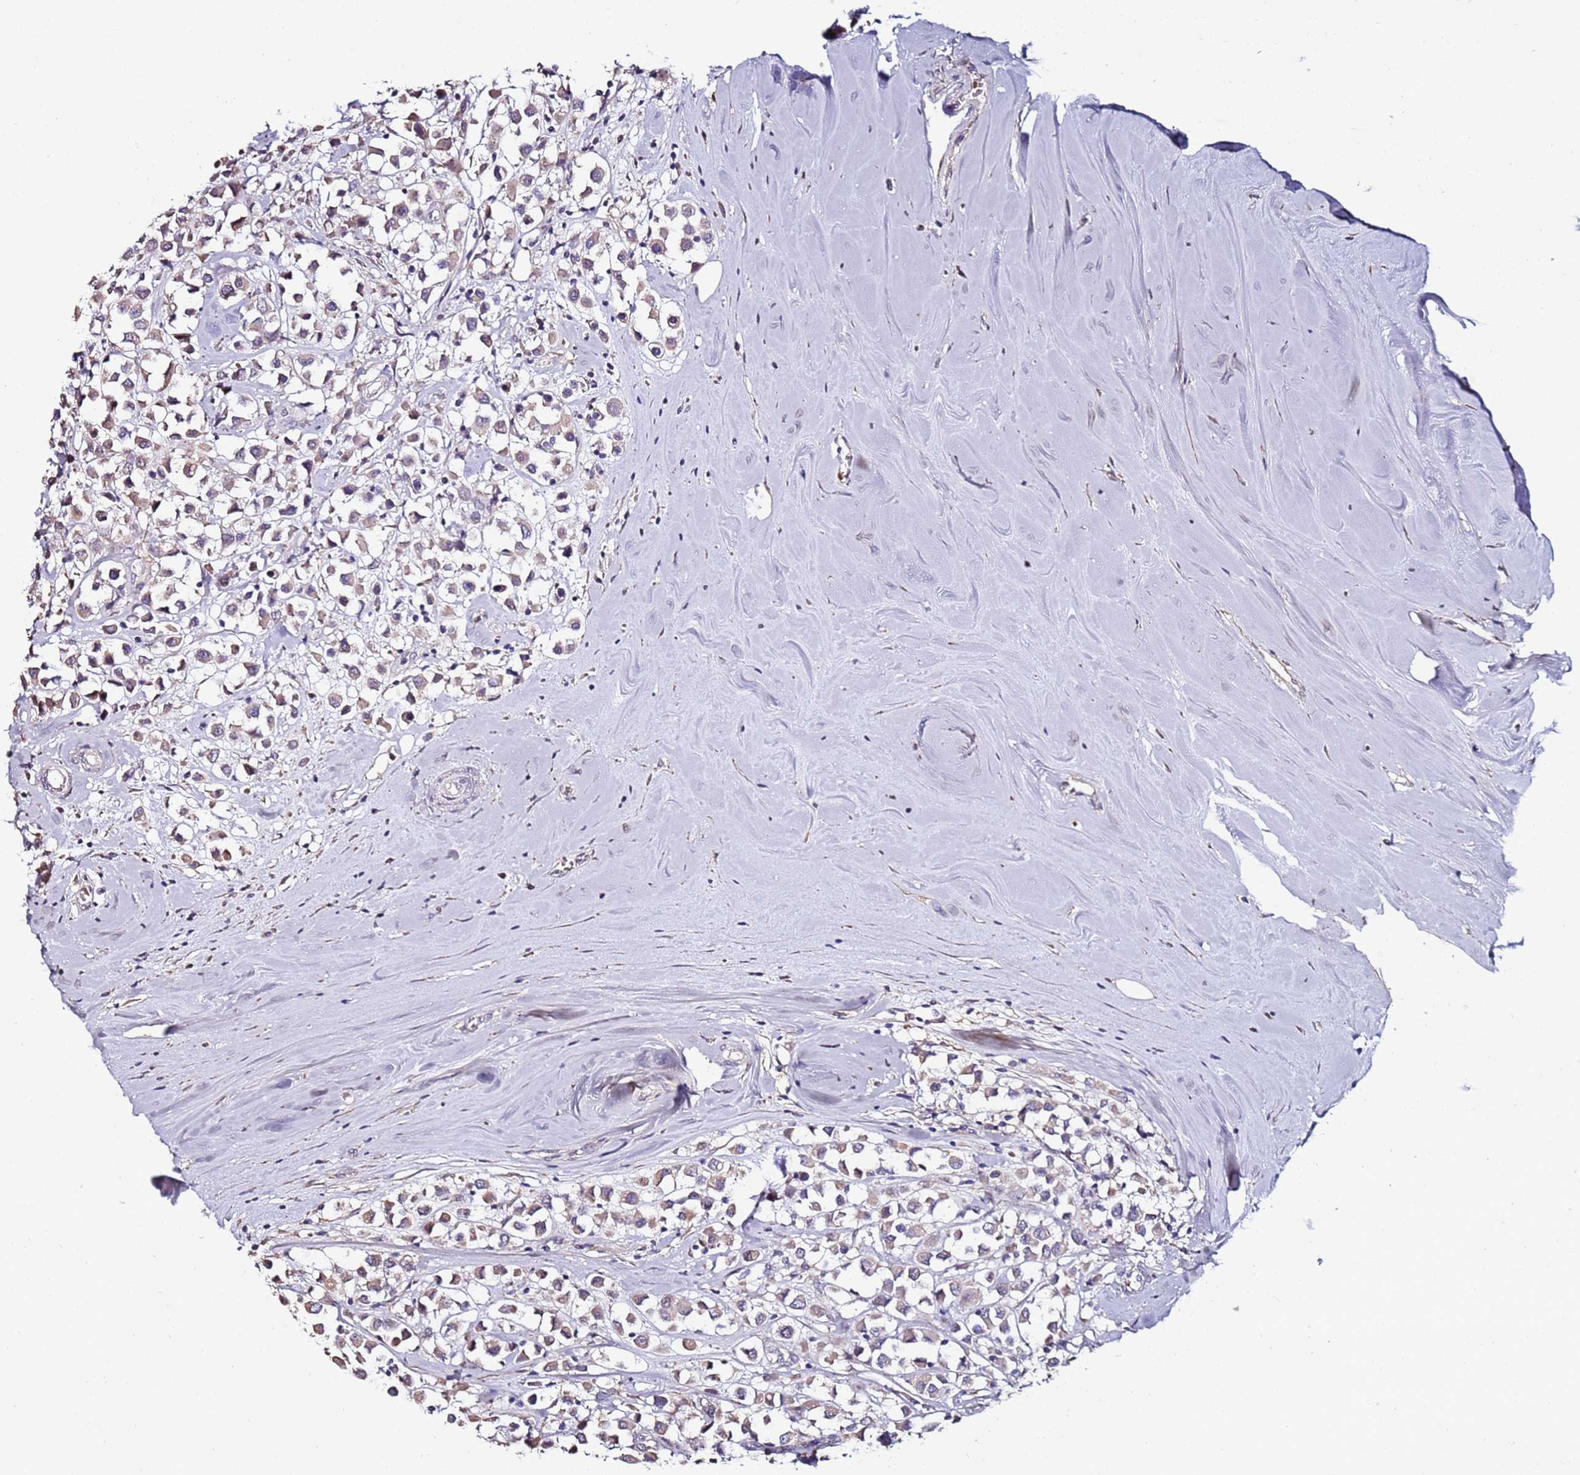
{"staining": {"intensity": "weak", "quantity": "<25%", "location": "cytoplasmic/membranous"}, "tissue": "breast cancer", "cell_type": "Tumor cells", "image_type": "cancer", "snomed": [{"axis": "morphology", "description": "Duct carcinoma"}, {"axis": "topography", "description": "Breast"}], "caption": "Human breast cancer (intraductal carcinoma) stained for a protein using immunohistochemistry (IHC) shows no staining in tumor cells.", "gene": "C3orf80", "patient": {"sex": "female", "age": 61}}